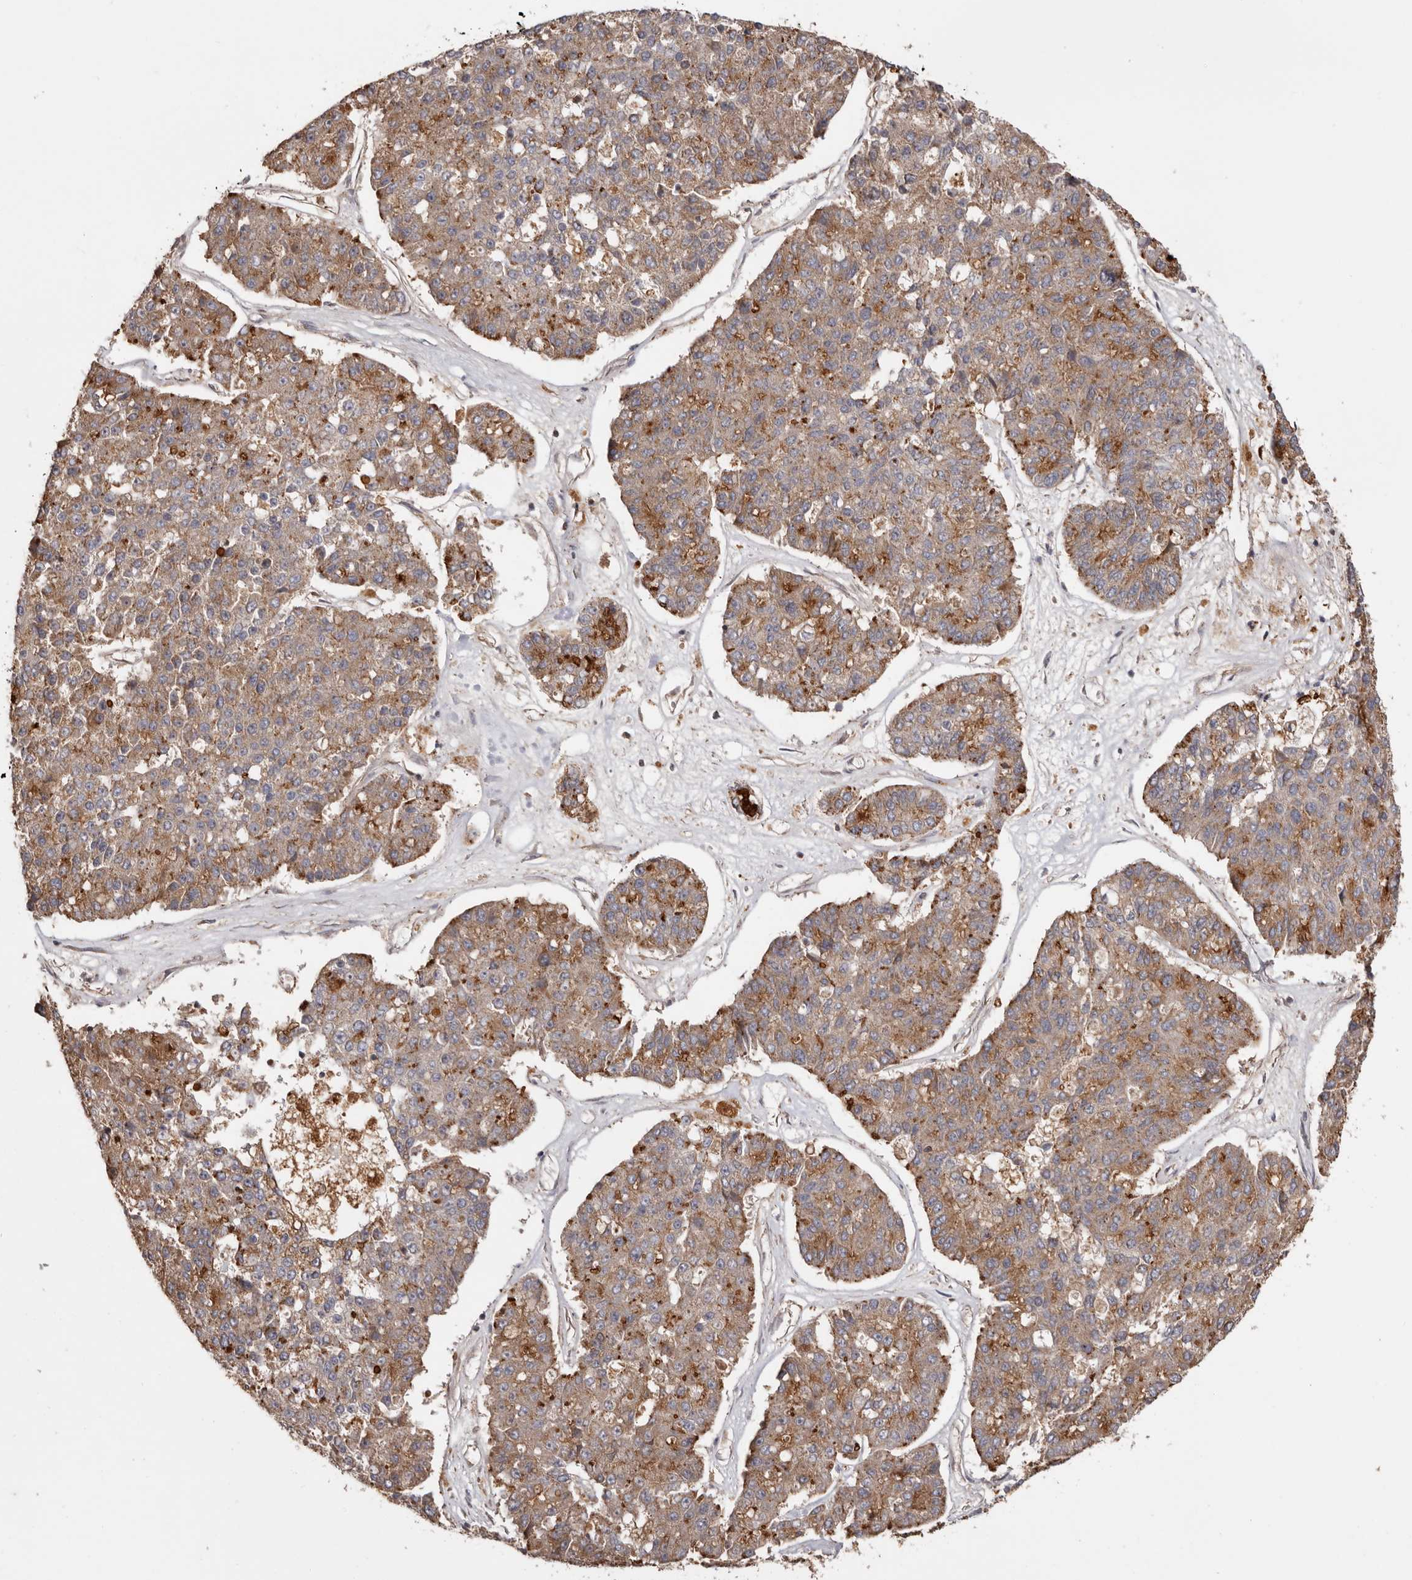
{"staining": {"intensity": "moderate", "quantity": ">75%", "location": "cytoplasmic/membranous"}, "tissue": "pancreatic cancer", "cell_type": "Tumor cells", "image_type": "cancer", "snomed": [{"axis": "morphology", "description": "Adenocarcinoma, NOS"}, {"axis": "topography", "description": "Pancreas"}], "caption": "A high-resolution image shows immunohistochemistry (IHC) staining of pancreatic adenocarcinoma, which reveals moderate cytoplasmic/membranous staining in approximately >75% of tumor cells. Ihc stains the protein of interest in brown and the nuclei are stained blue.", "gene": "TMUB1", "patient": {"sex": "male", "age": 50}}